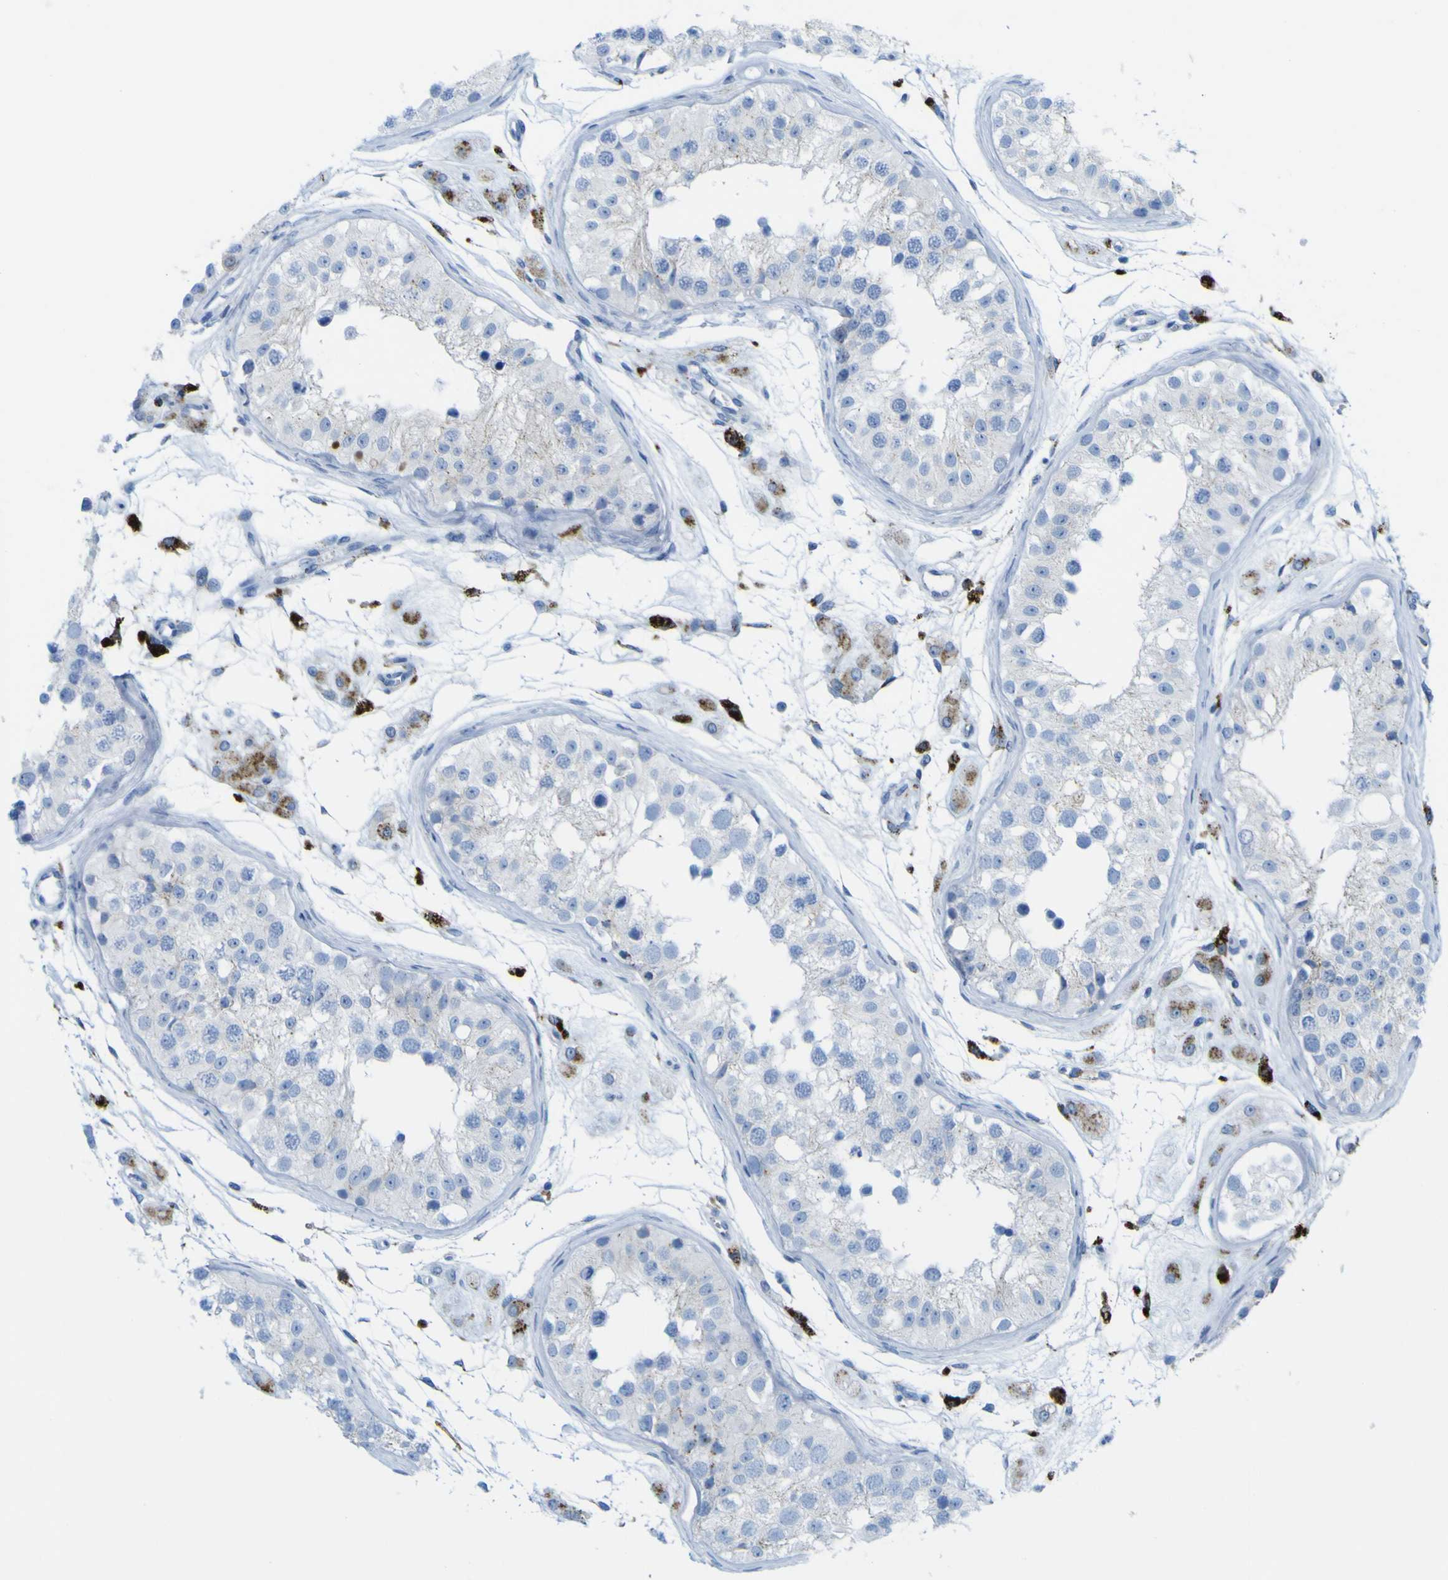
{"staining": {"intensity": "negative", "quantity": "none", "location": "none"}, "tissue": "testis", "cell_type": "Cells in seminiferous ducts", "image_type": "normal", "snomed": [{"axis": "morphology", "description": "Normal tissue, NOS"}, {"axis": "morphology", "description": "Adenocarcinoma, metastatic, NOS"}, {"axis": "topography", "description": "Testis"}], "caption": "DAB immunohistochemical staining of unremarkable testis shows no significant positivity in cells in seminiferous ducts.", "gene": "PLD3", "patient": {"sex": "male", "age": 26}}